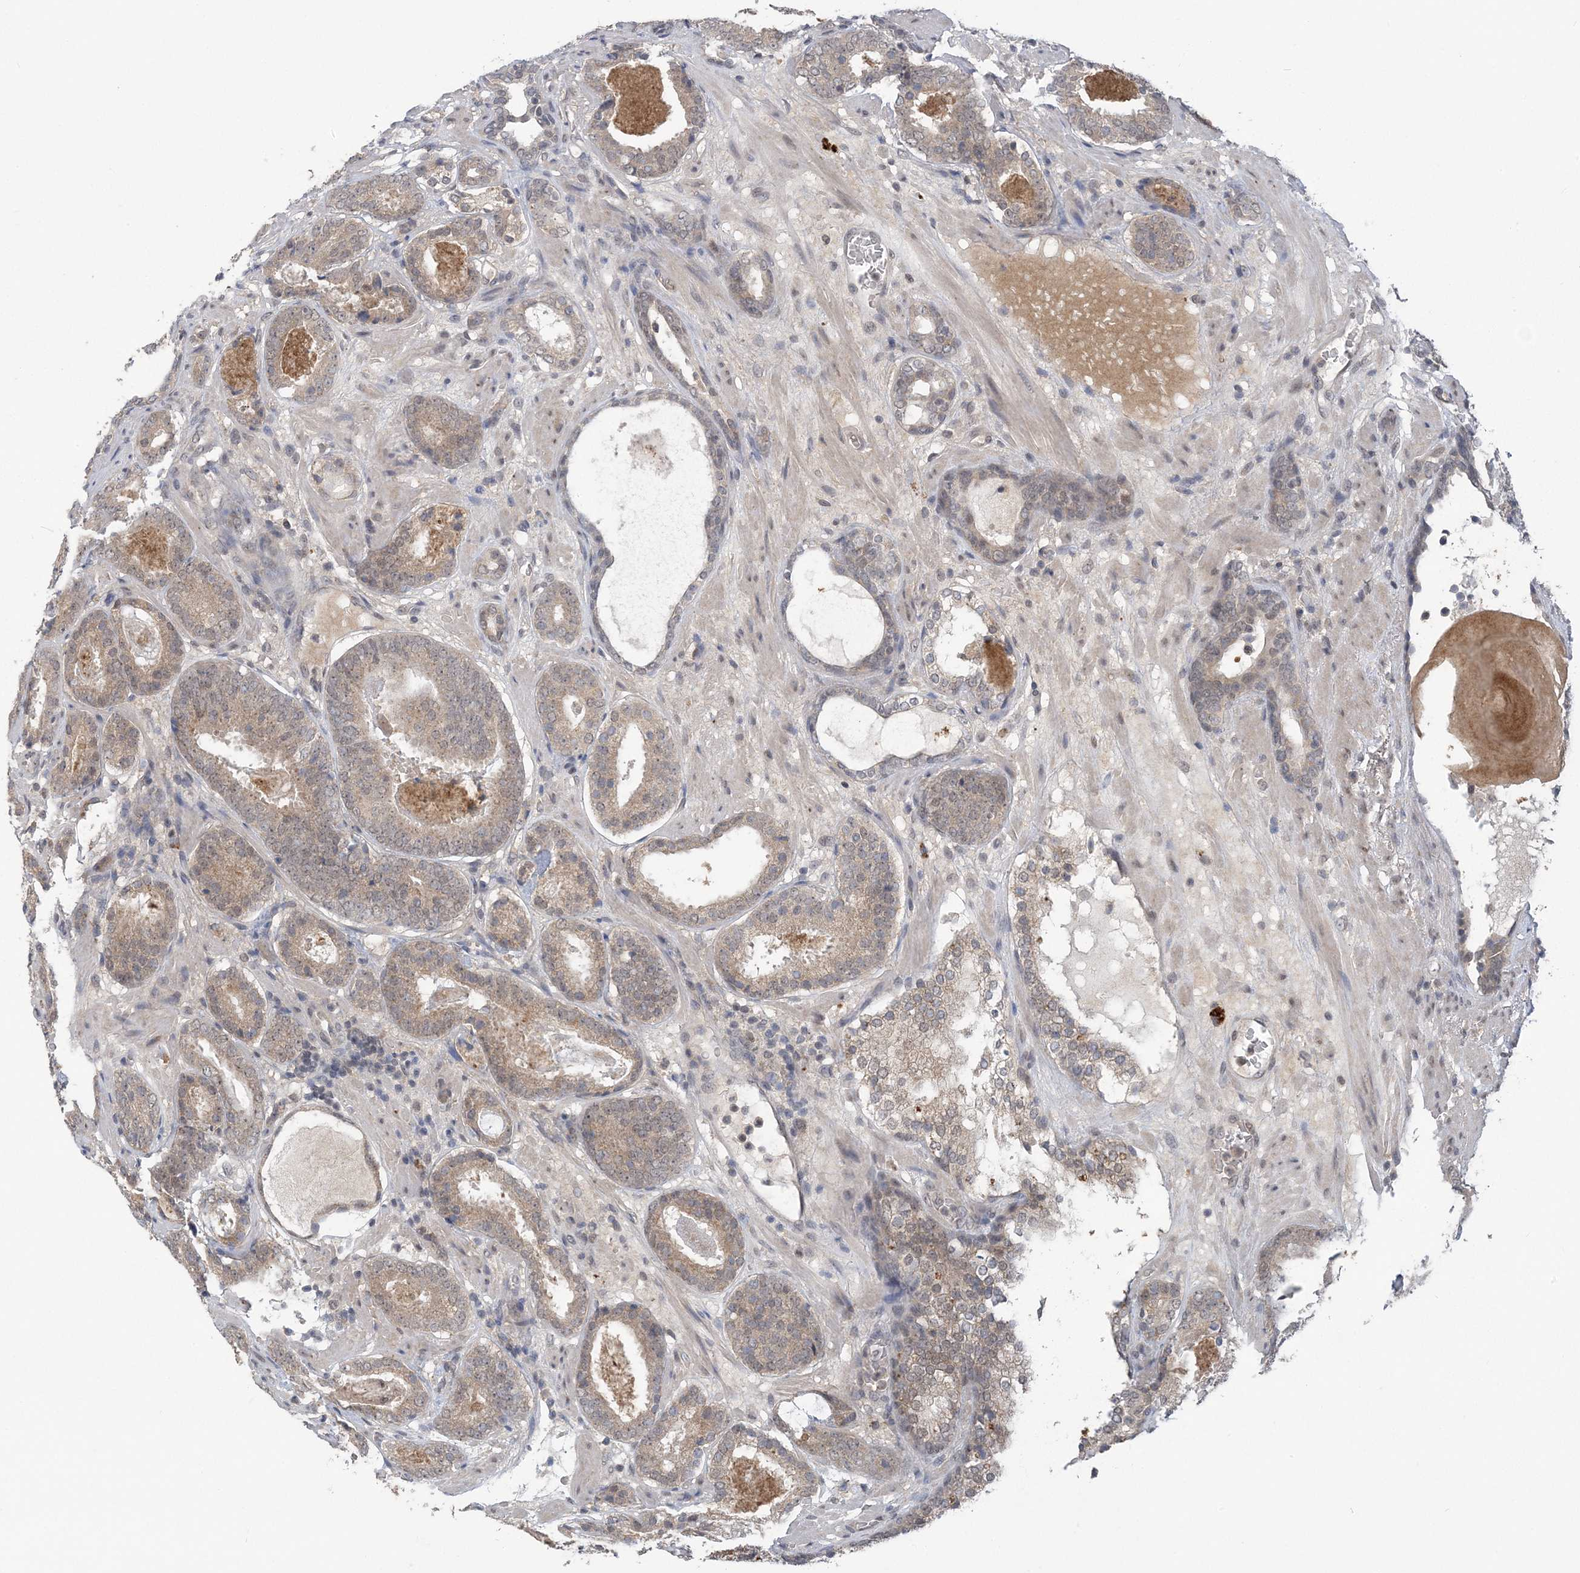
{"staining": {"intensity": "weak", "quantity": "25%-75%", "location": "cytoplasmic/membranous"}, "tissue": "prostate cancer", "cell_type": "Tumor cells", "image_type": "cancer", "snomed": [{"axis": "morphology", "description": "Adenocarcinoma, Low grade"}, {"axis": "topography", "description": "Prostate"}], "caption": "Human prostate cancer stained with a brown dye reveals weak cytoplasmic/membranous positive expression in about 25%-75% of tumor cells.", "gene": "ZBTB7A", "patient": {"sex": "male", "age": 69}}